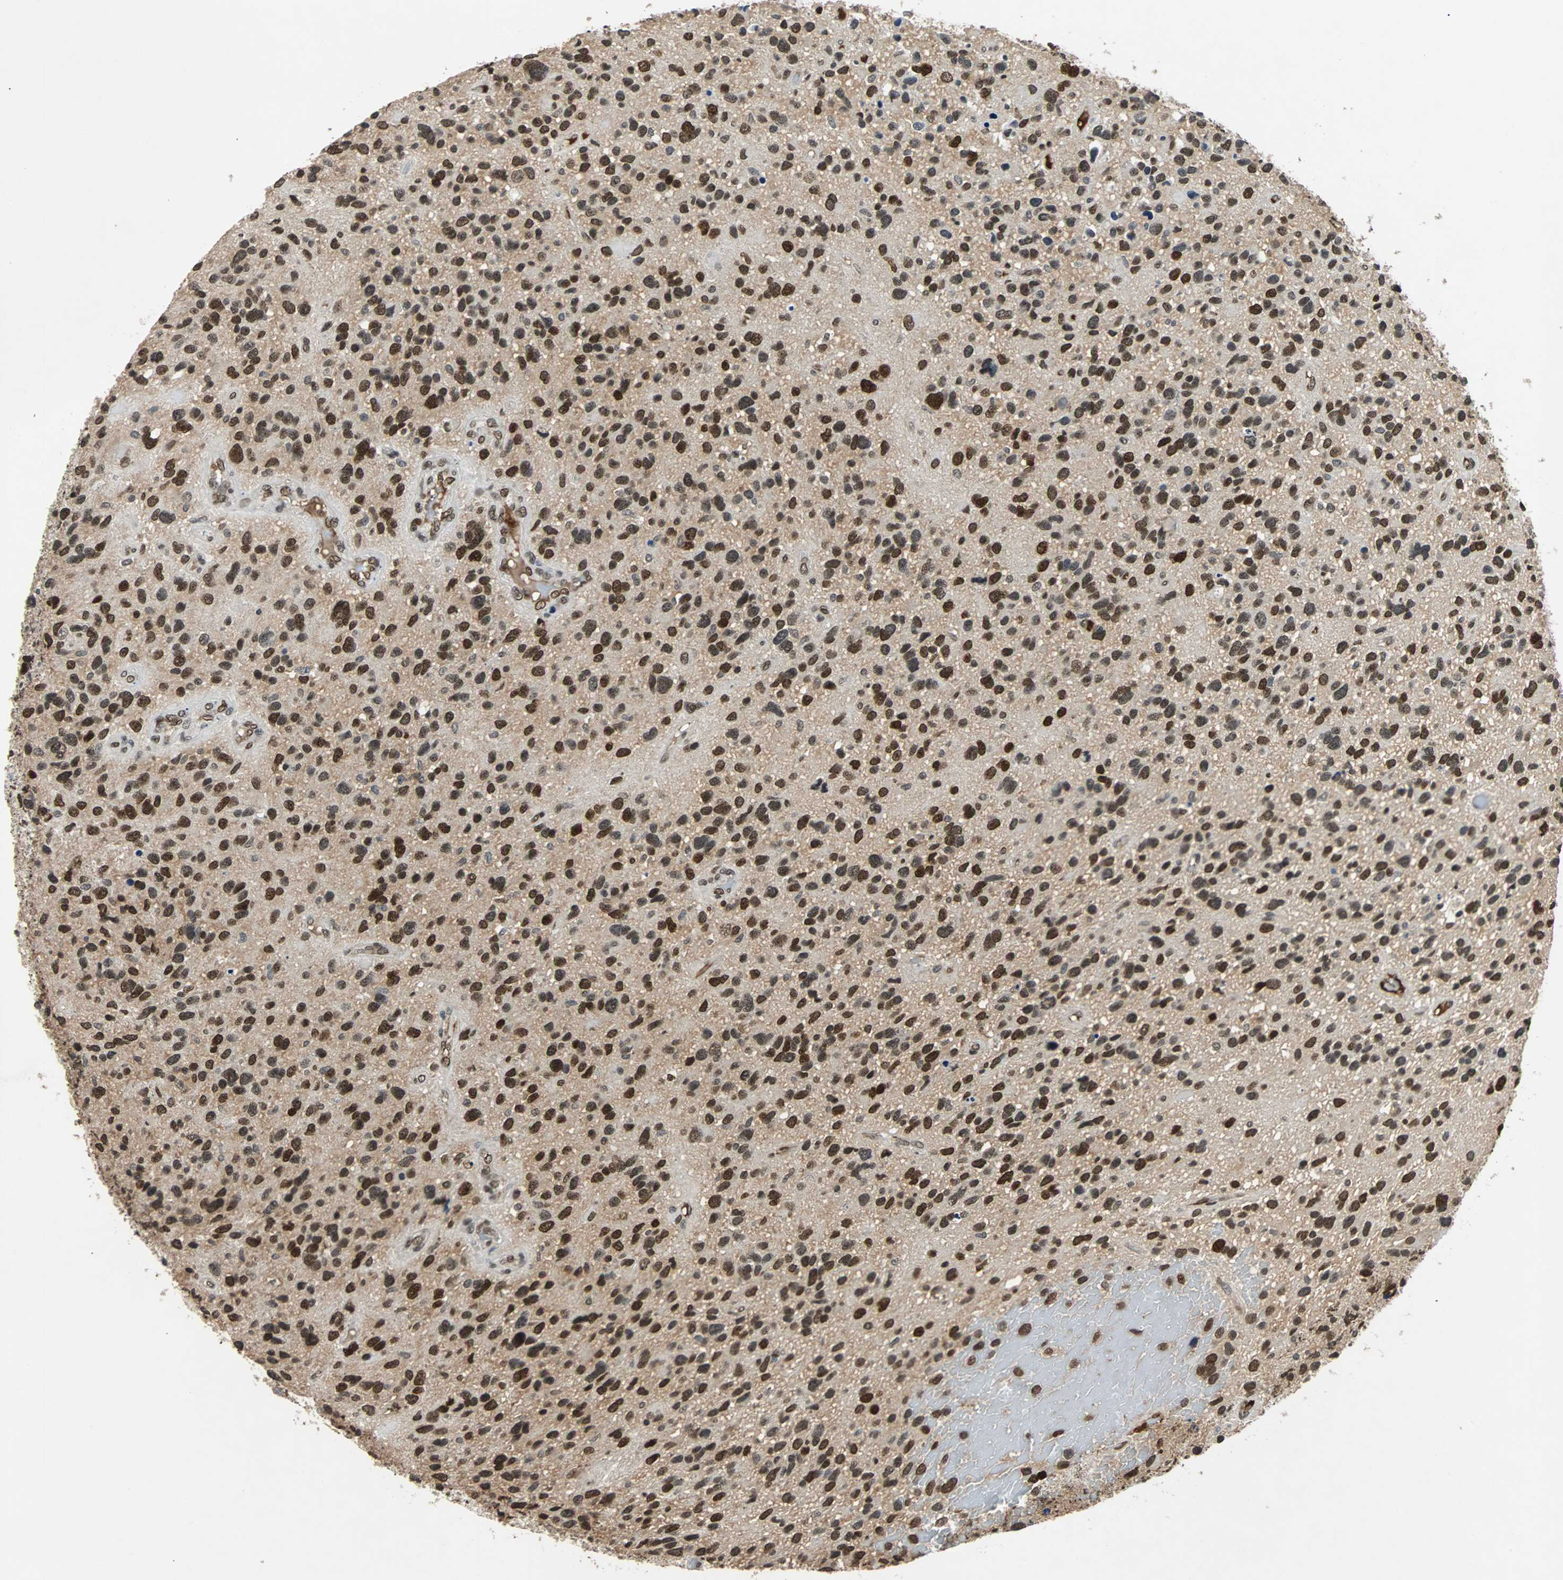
{"staining": {"intensity": "strong", "quantity": ">75%", "location": "nuclear"}, "tissue": "glioma", "cell_type": "Tumor cells", "image_type": "cancer", "snomed": [{"axis": "morphology", "description": "Glioma, malignant, High grade"}, {"axis": "topography", "description": "Brain"}], "caption": "This is an image of immunohistochemistry (IHC) staining of high-grade glioma (malignant), which shows strong expression in the nuclear of tumor cells.", "gene": "PHC1", "patient": {"sex": "female", "age": 58}}